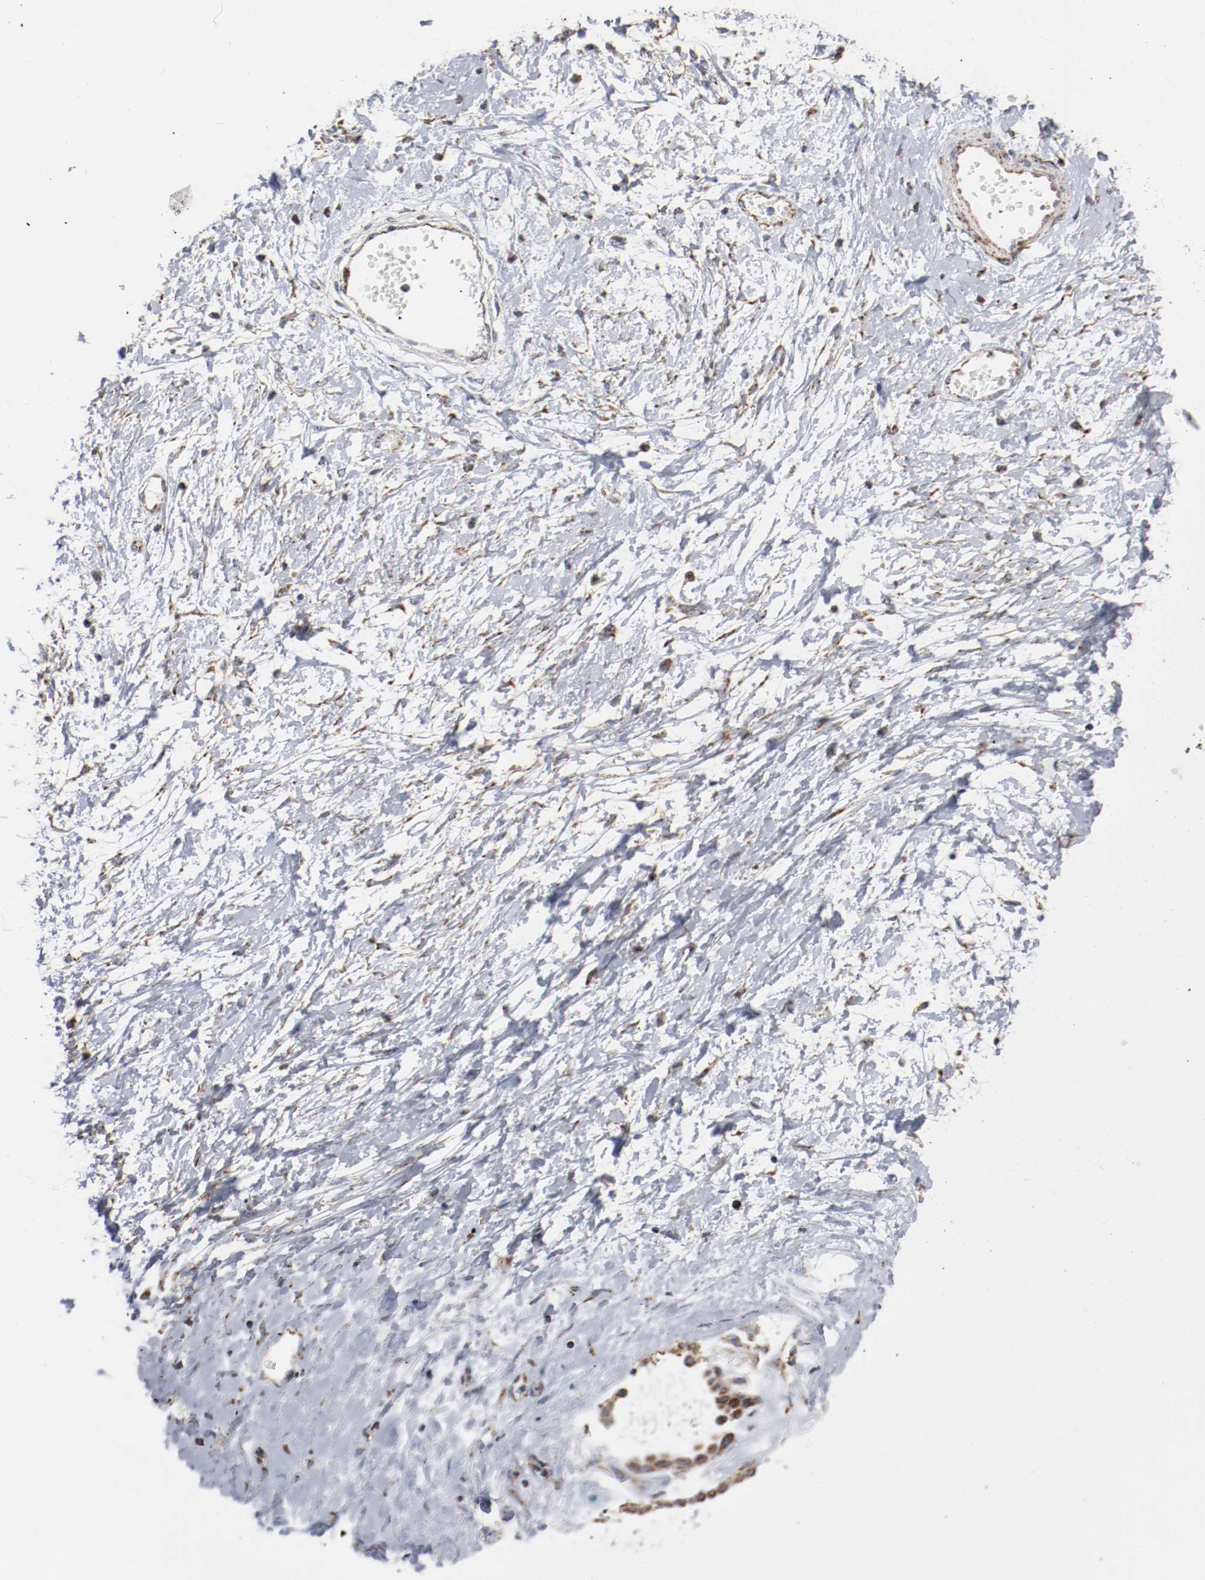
{"staining": {"intensity": "moderate", "quantity": ">75%", "location": "cytoplasmic/membranous"}, "tissue": "ovarian cancer", "cell_type": "Tumor cells", "image_type": "cancer", "snomed": [{"axis": "morphology", "description": "Cystadenocarcinoma, serous, NOS"}, {"axis": "topography", "description": "Ovary"}], "caption": "Ovarian serous cystadenocarcinoma stained with a protein marker shows moderate staining in tumor cells.", "gene": "NDUFS4", "patient": {"sex": "female", "age": 54}}